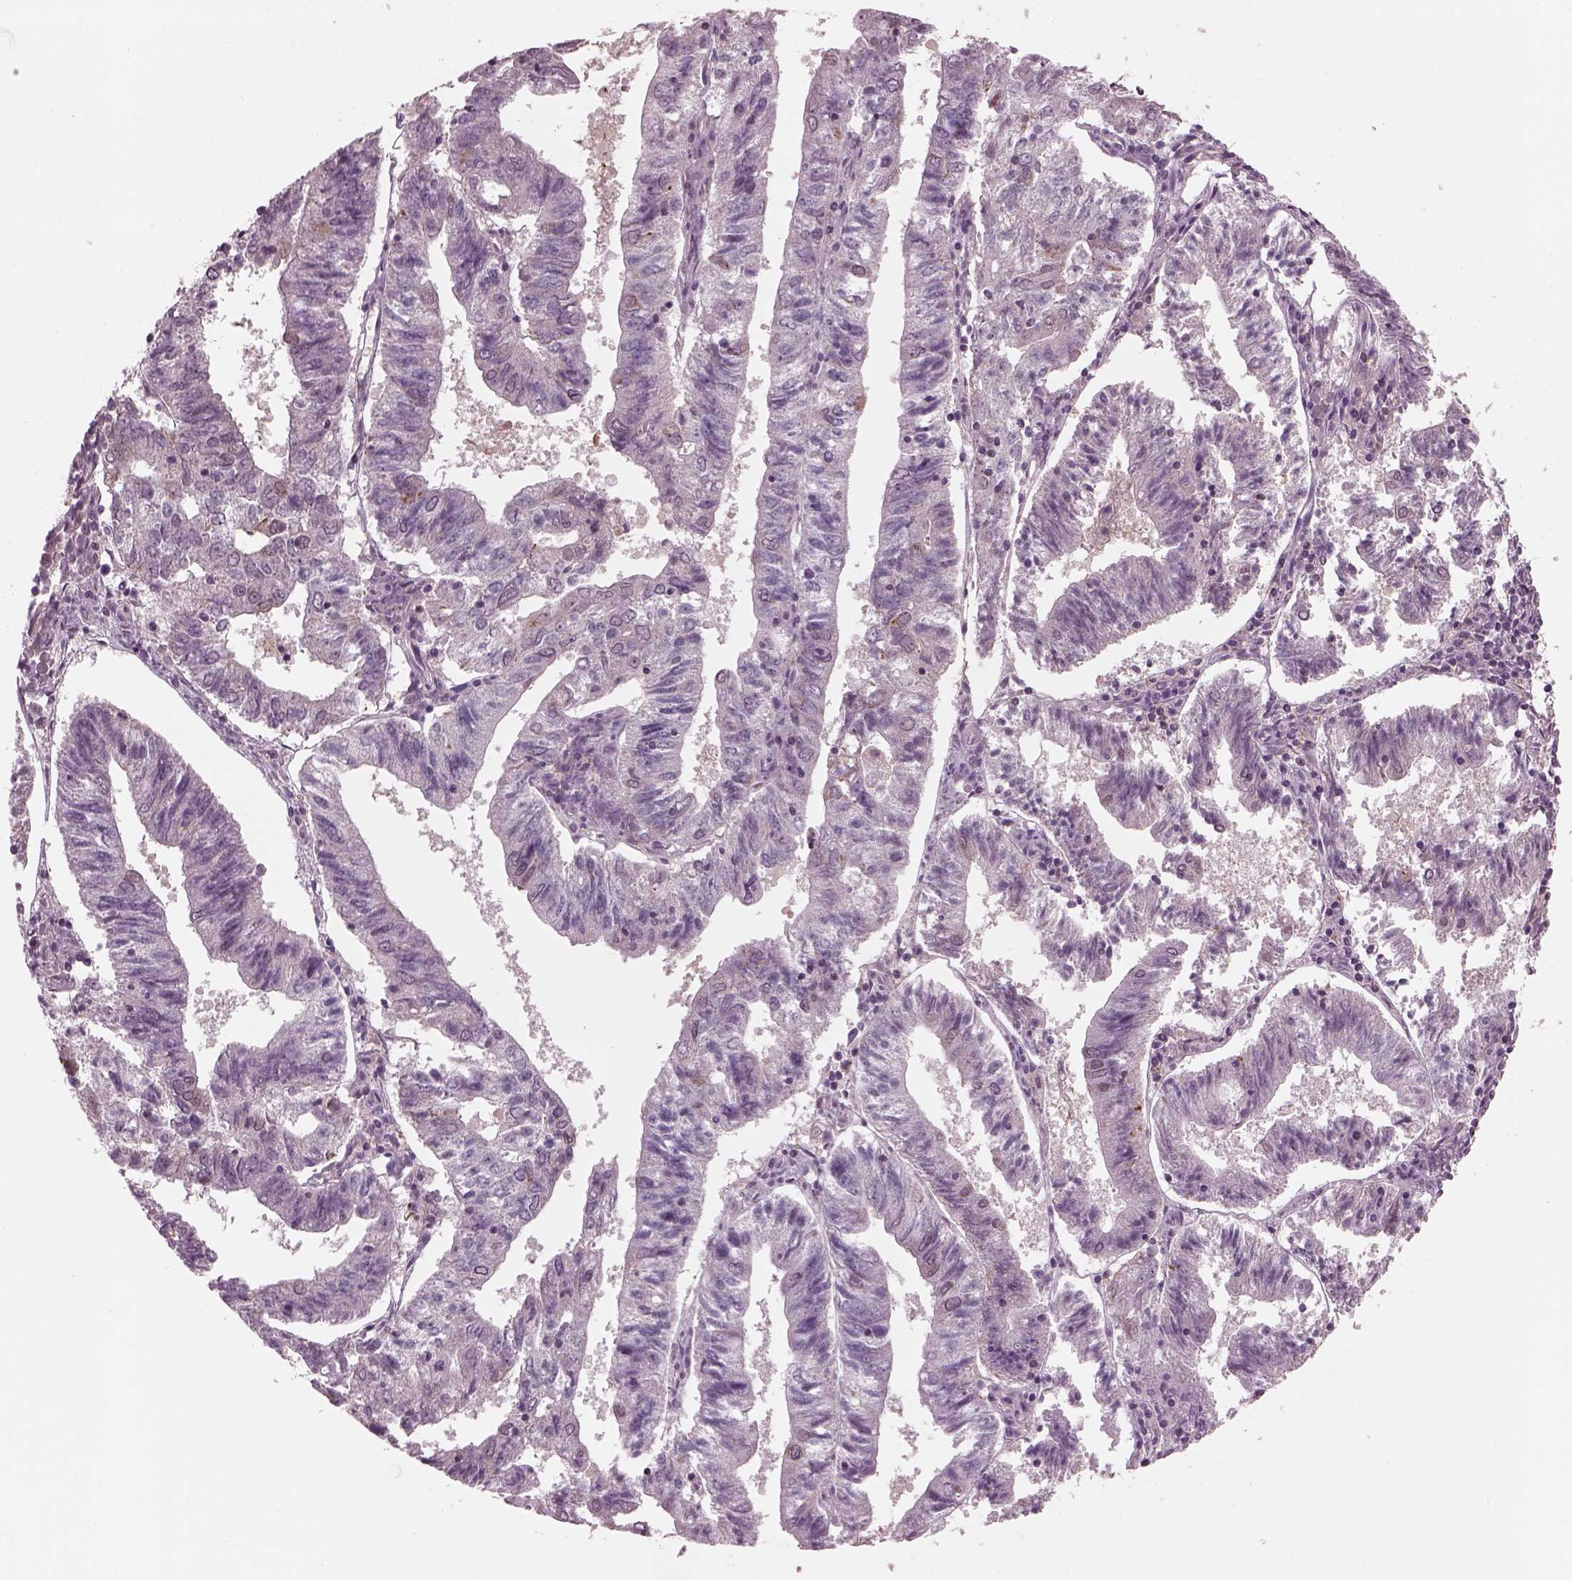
{"staining": {"intensity": "negative", "quantity": "none", "location": "none"}, "tissue": "endometrial cancer", "cell_type": "Tumor cells", "image_type": "cancer", "snomed": [{"axis": "morphology", "description": "Adenocarcinoma, NOS"}, {"axis": "topography", "description": "Endometrium"}], "caption": "Tumor cells are negative for protein expression in human endometrial cancer (adenocarcinoma).", "gene": "SRI", "patient": {"sex": "female", "age": 82}}